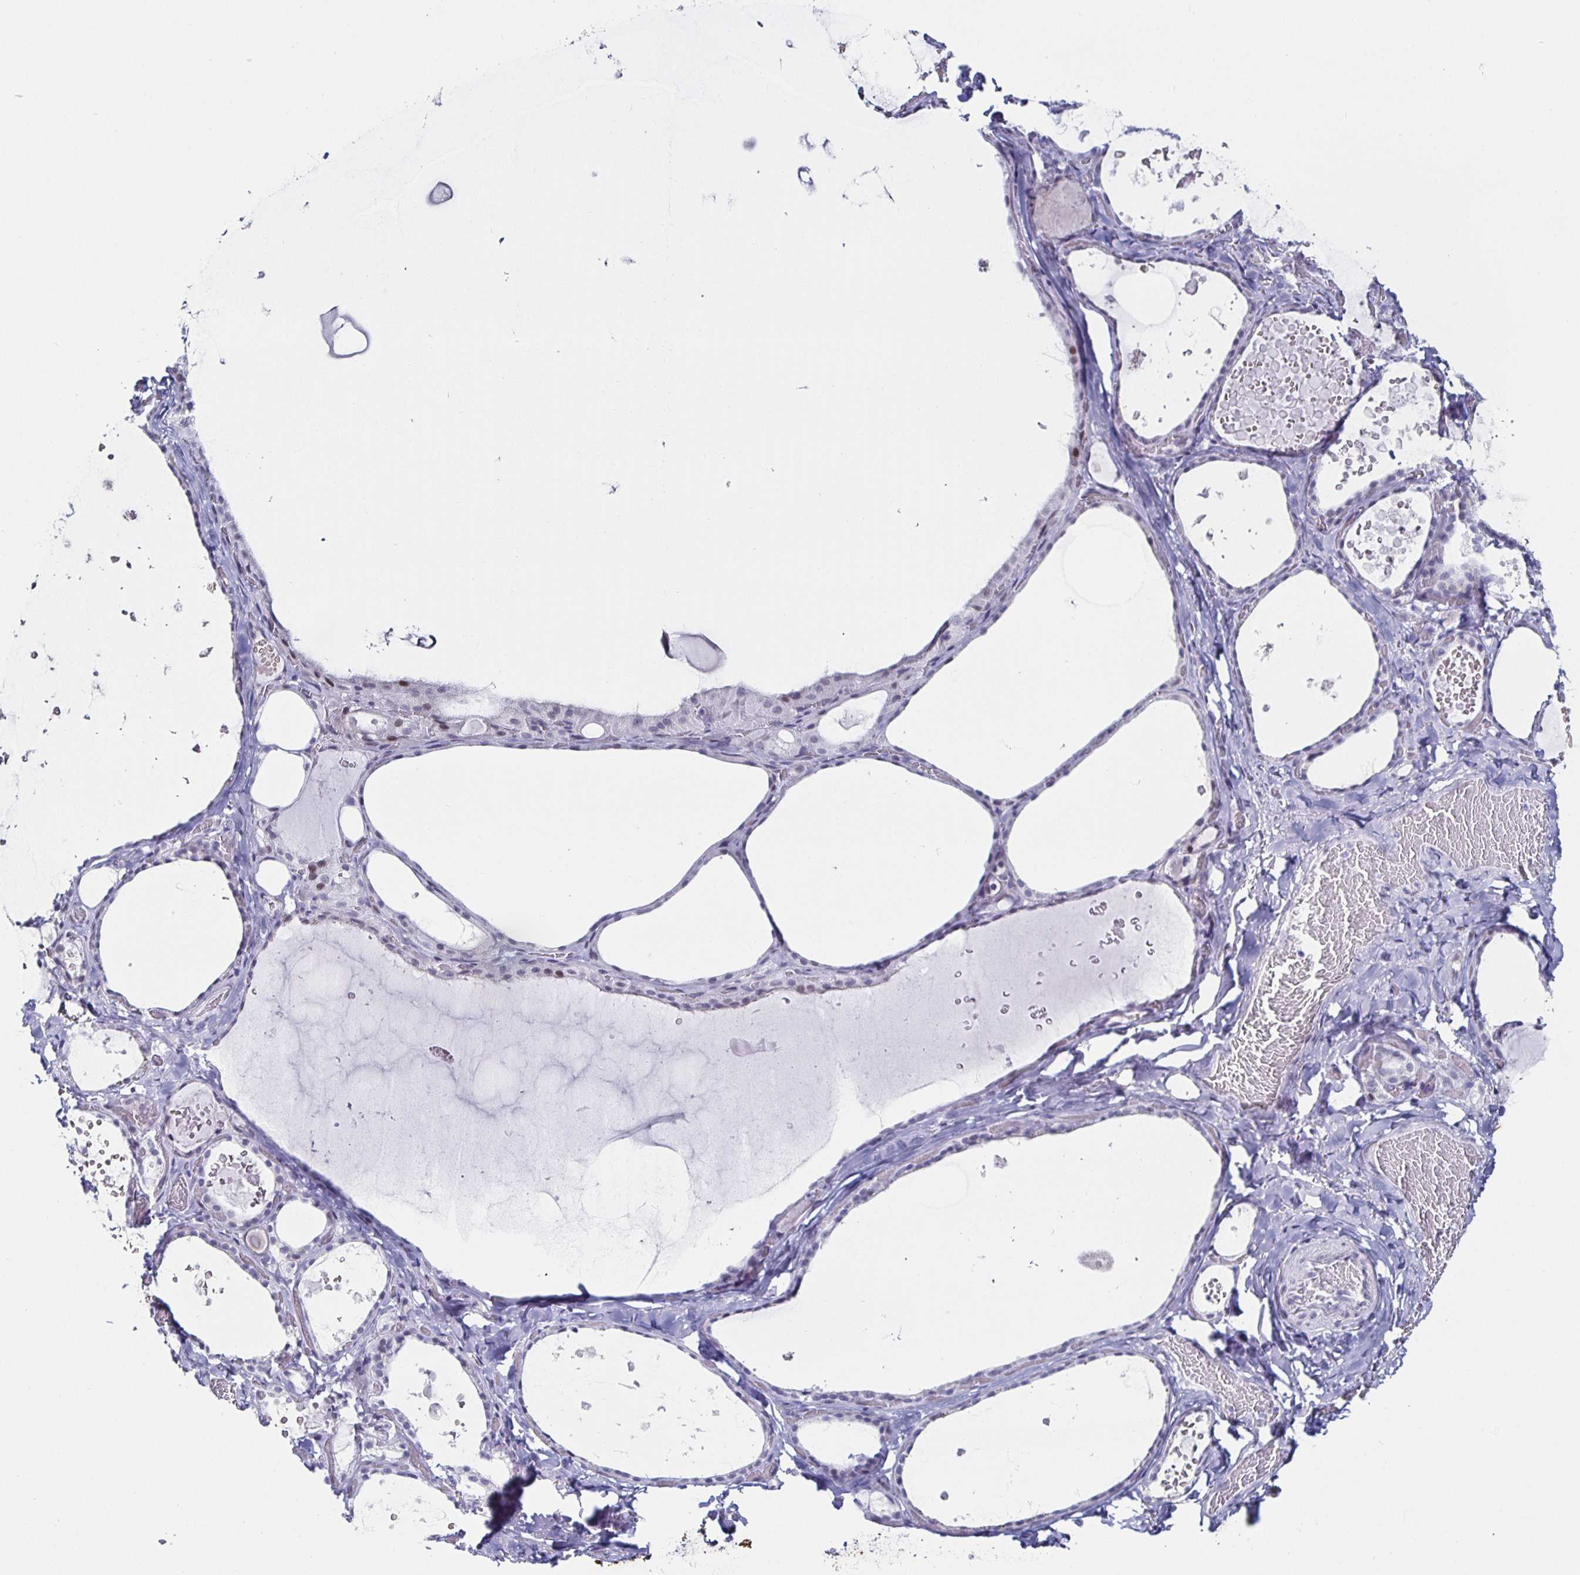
{"staining": {"intensity": "negative", "quantity": "none", "location": "none"}, "tissue": "thyroid gland", "cell_type": "Glandular cells", "image_type": "normal", "snomed": [{"axis": "morphology", "description": "Normal tissue, NOS"}, {"axis": "topography", "description": "Thyroid gland"}], "caption": "DAB immunohistochemical staining of unremarkable human thyroid gland reveals no significant staining in glandular cells.", "gene": "KRT4", "patient": {"sex": "female", "age": 56}}